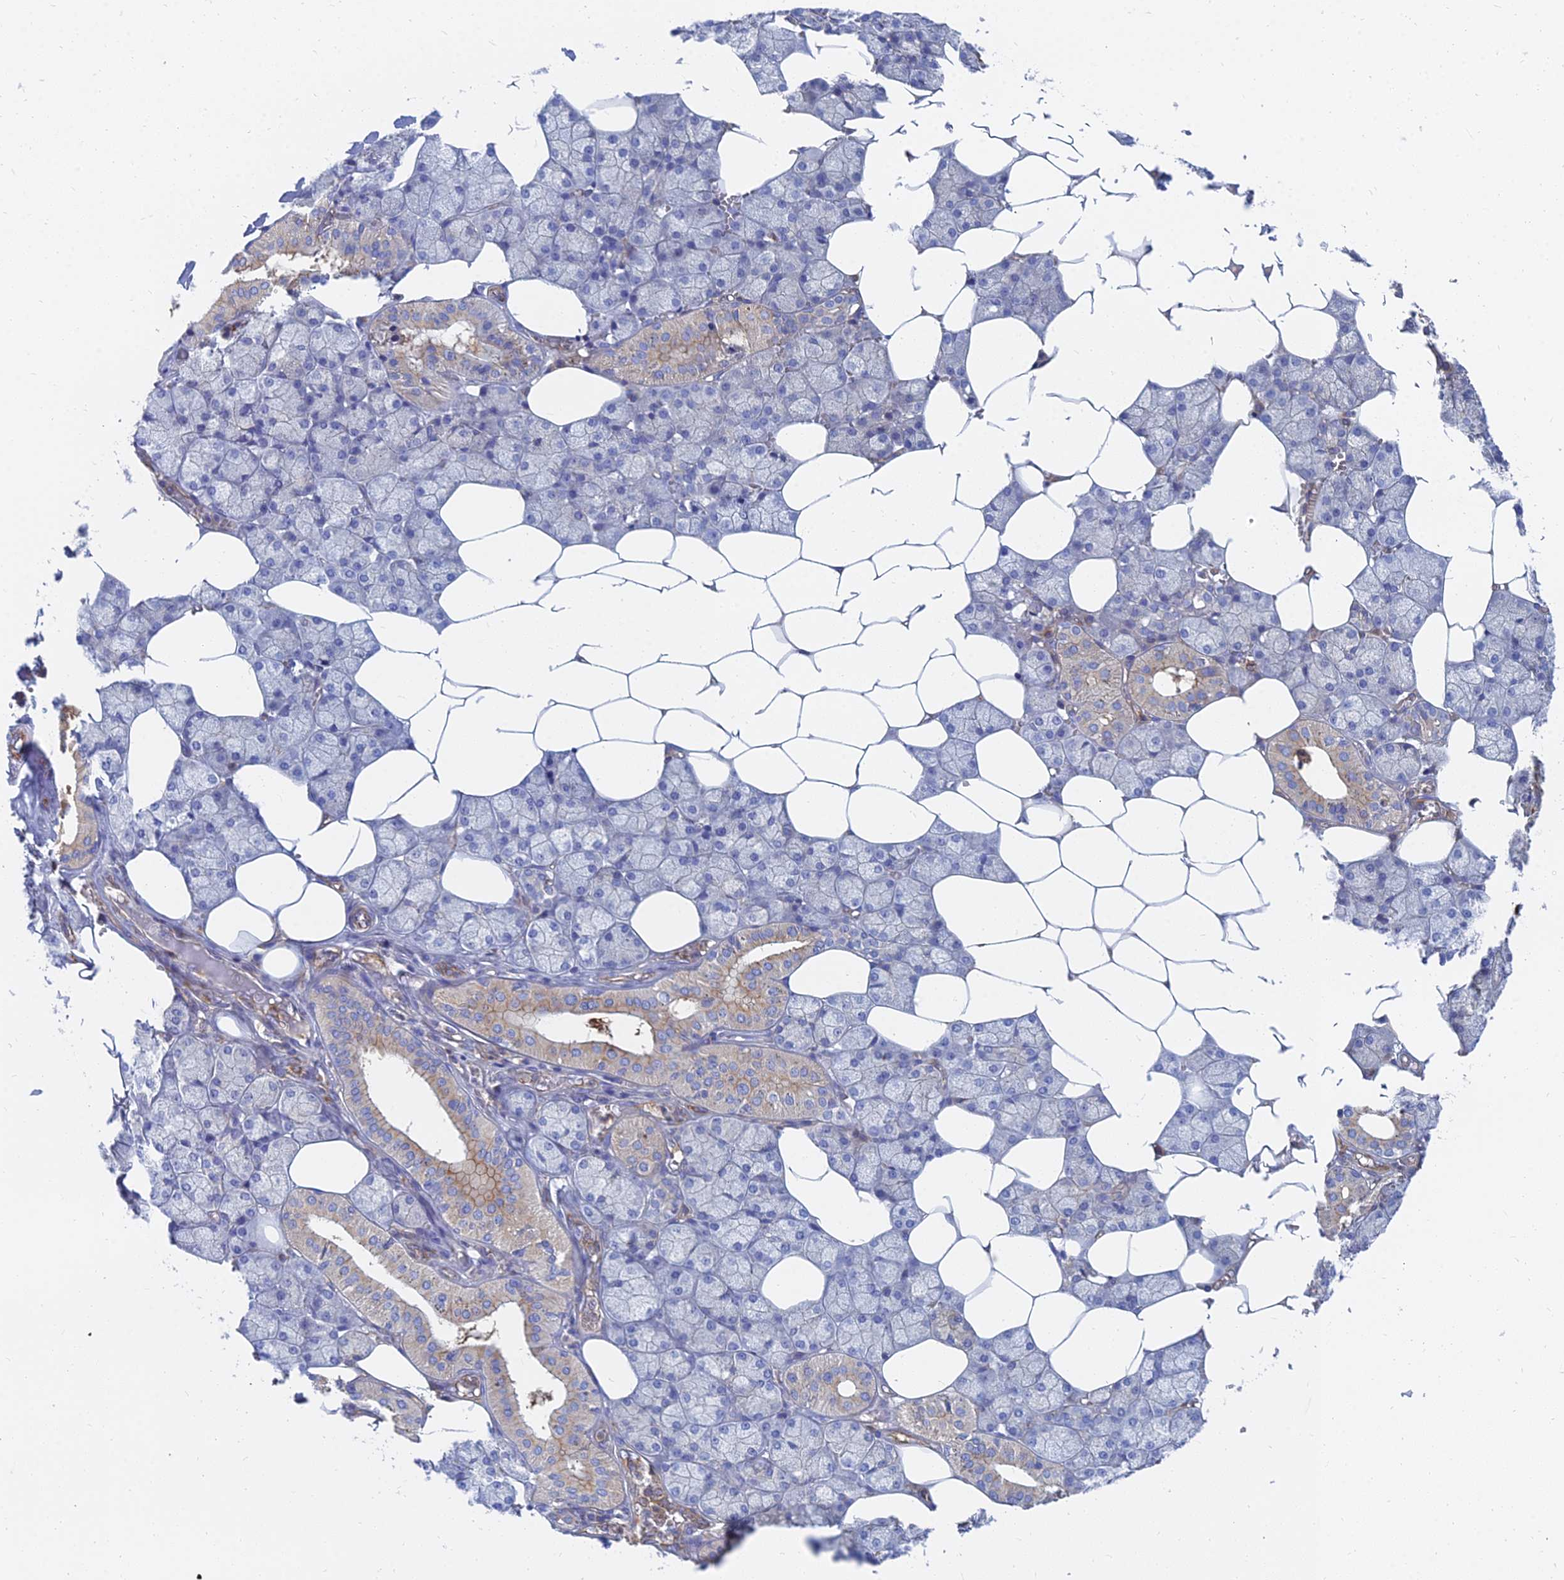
{"staining": {"intensity": "moderate", "quantity": "<25%", "location": "cytoplasmic/membranous"}, "tissue": "salivary gland", "cell_type": "Glandular cells", "image_type": "normal", "snomed": [{"axis": "morphology", "description": "Normal tissue, NOS"}, {"axis": "topography", "description": "Salivary gland"}], "caption": "Benign salivary gland shows moderate cytoplasmic/membranous positivity in approximately <25% of glandular cells, visualized by immunohistochemistry.", "gene": "FFAR3", "patient": {"sex": "male", "age": 62}}